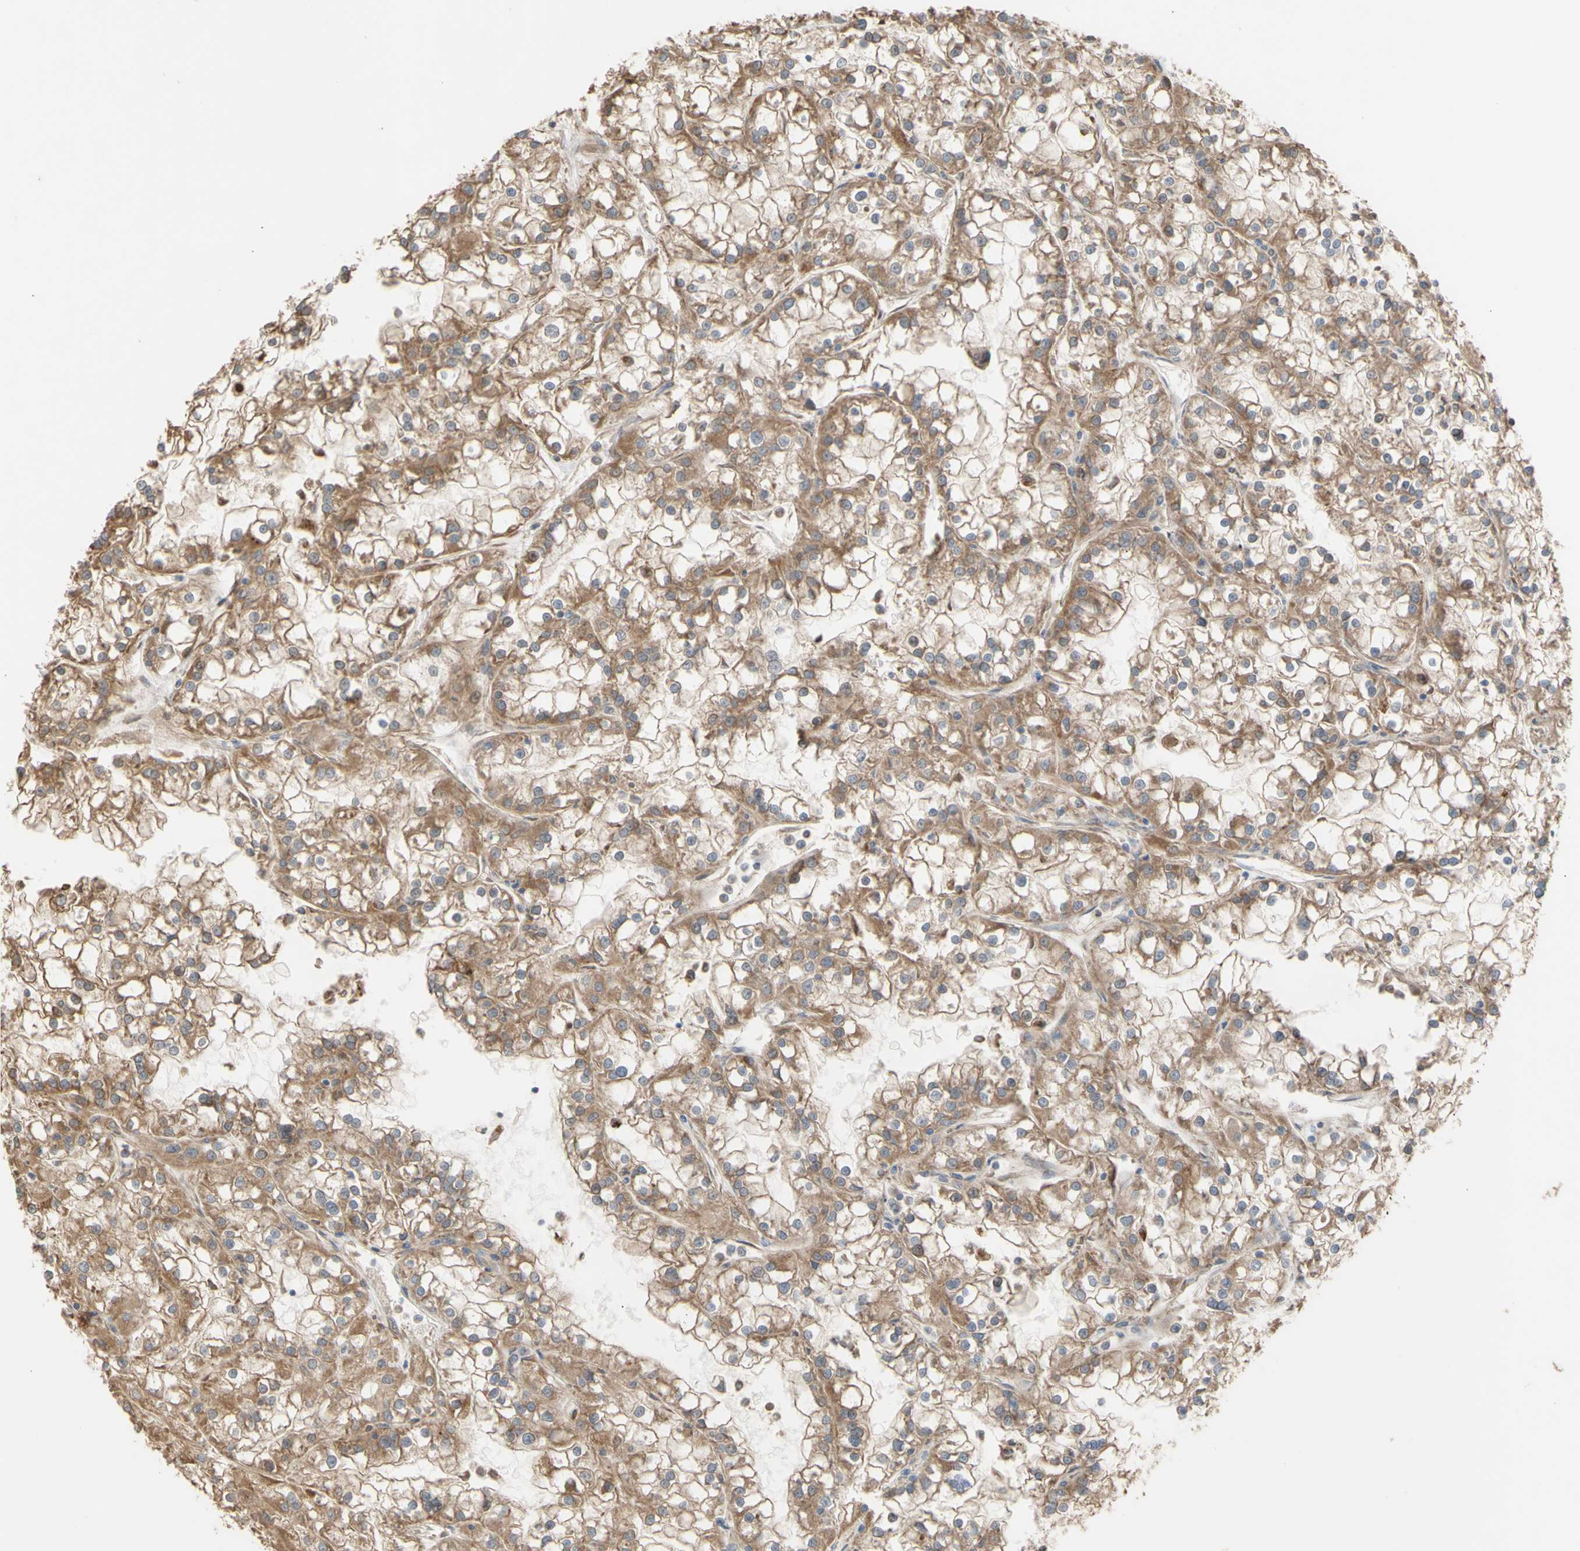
{"staining": {"intensity": "moderate", "quantity": ">75%", "location": "cytoplasmic/membranous"}, "tissue": "renal cancer", "cell_type": "Tumor cells", "image_type": "cancer", "snomed": [{"axis": "morphology", "description": "Adenocarcinoma, NOS"}, {"axis": "topography", "description": "Kidney"}], "caption": "Immunohistochemical staining of human renal adenocarcinoma demonstrates medium levels of moderate cytoplasmic/membranous positivity in approximately >75% of tumor cells. The staining was performed using DAB to visualize the protein expression in brown, while the nuclei were stained in blue with hematoxylin (Magnification: 20x).", "gene": "NECTIN3", "patient": {"sex": "female", "age": 52}}